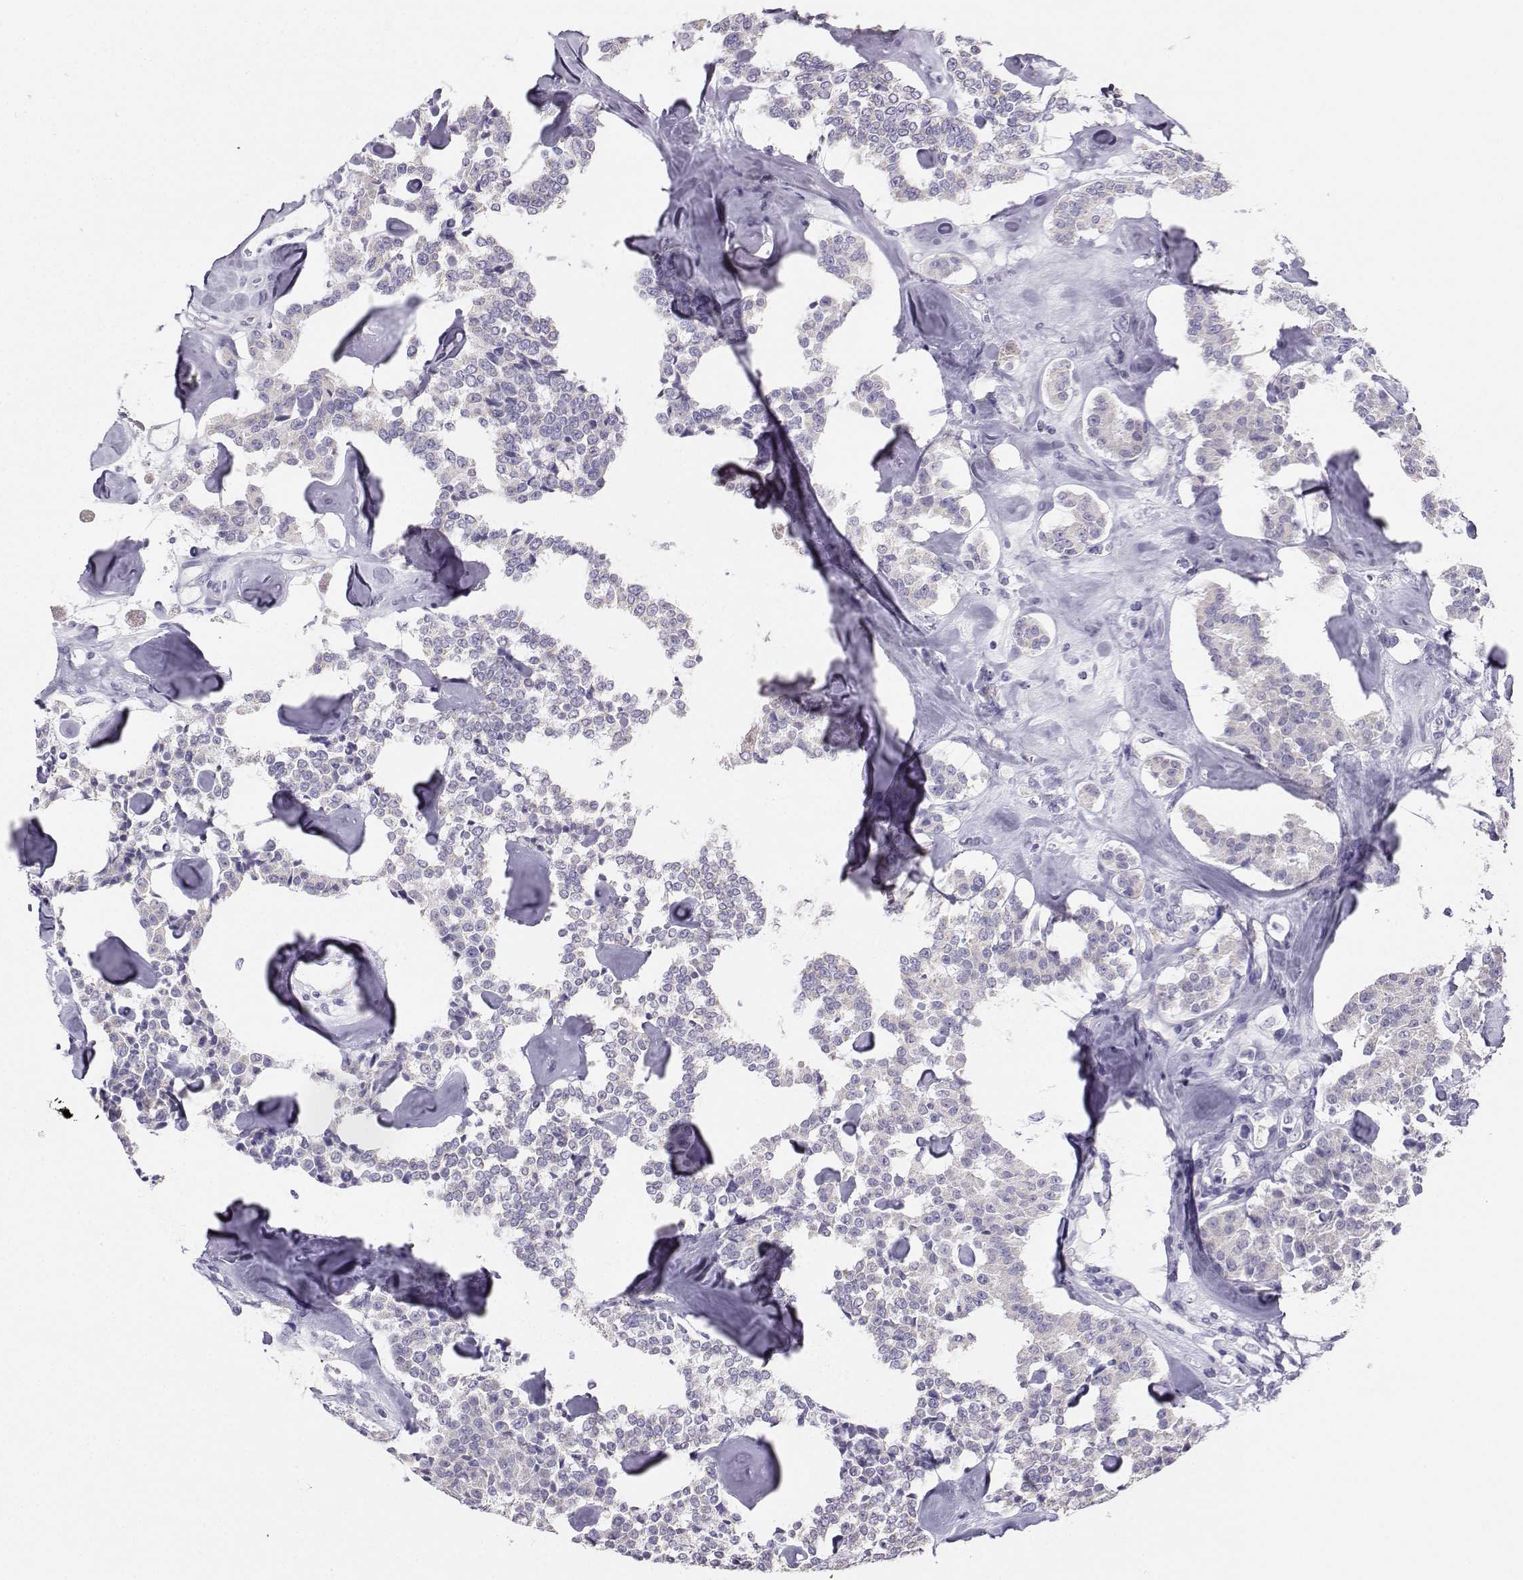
{"staining": {"intensity": "negative", "quantity": "none", "location": "none"}, "tissue": "carcinoid", "cell_type": "Tumor cells", "image_type": "cancer", "snomed": [{"axis": "morphology", "description": "Carcinoid, malignant, NOS"}, {"axis": "topography", "description": "Pancreas"}], "caption": "An IHC image of carcinoid is shown. There is no staining in tumor cells of carcinoid.", "gene": "AVP", "patient": {"sex": "male", "age": 41}}